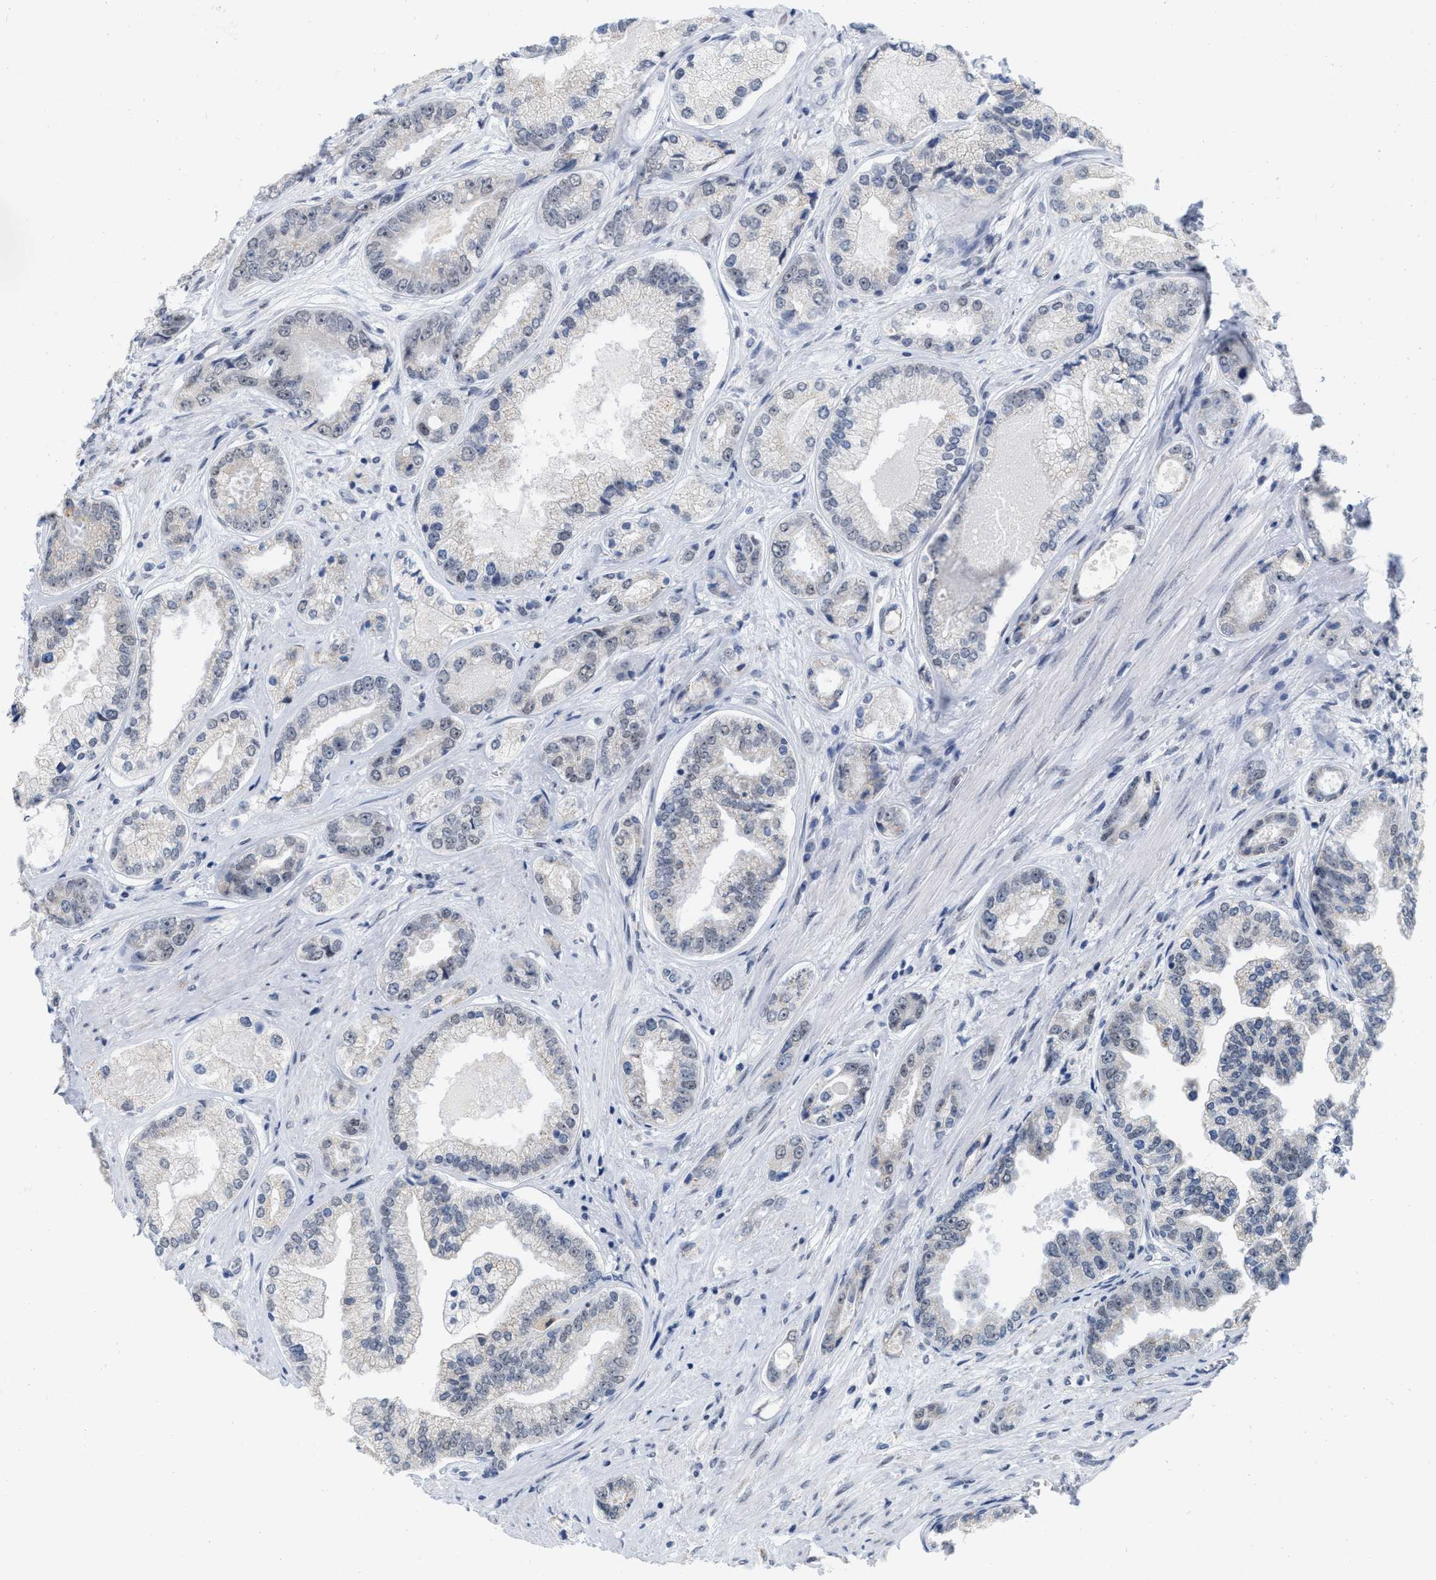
{"staining": {"intensity": "negative", "quantity": "none", "location": "none"}, "tissue": "prostate cancer", "cell_type": "Tumor cells", "image_type": "cancer", "snomed": [{"axis": "morphology", "description": "Adenocarcinoma, High grade"}, {"axis": "topography", "description": "Prostate"}], "caption": "The IHC histopathology image has no significant staining in tumor cells of prostate cancer (high-grade adenocarcinoma) tissue.", "gene": "XIRP1", "patient": {"sex": "male", "age": 61}}